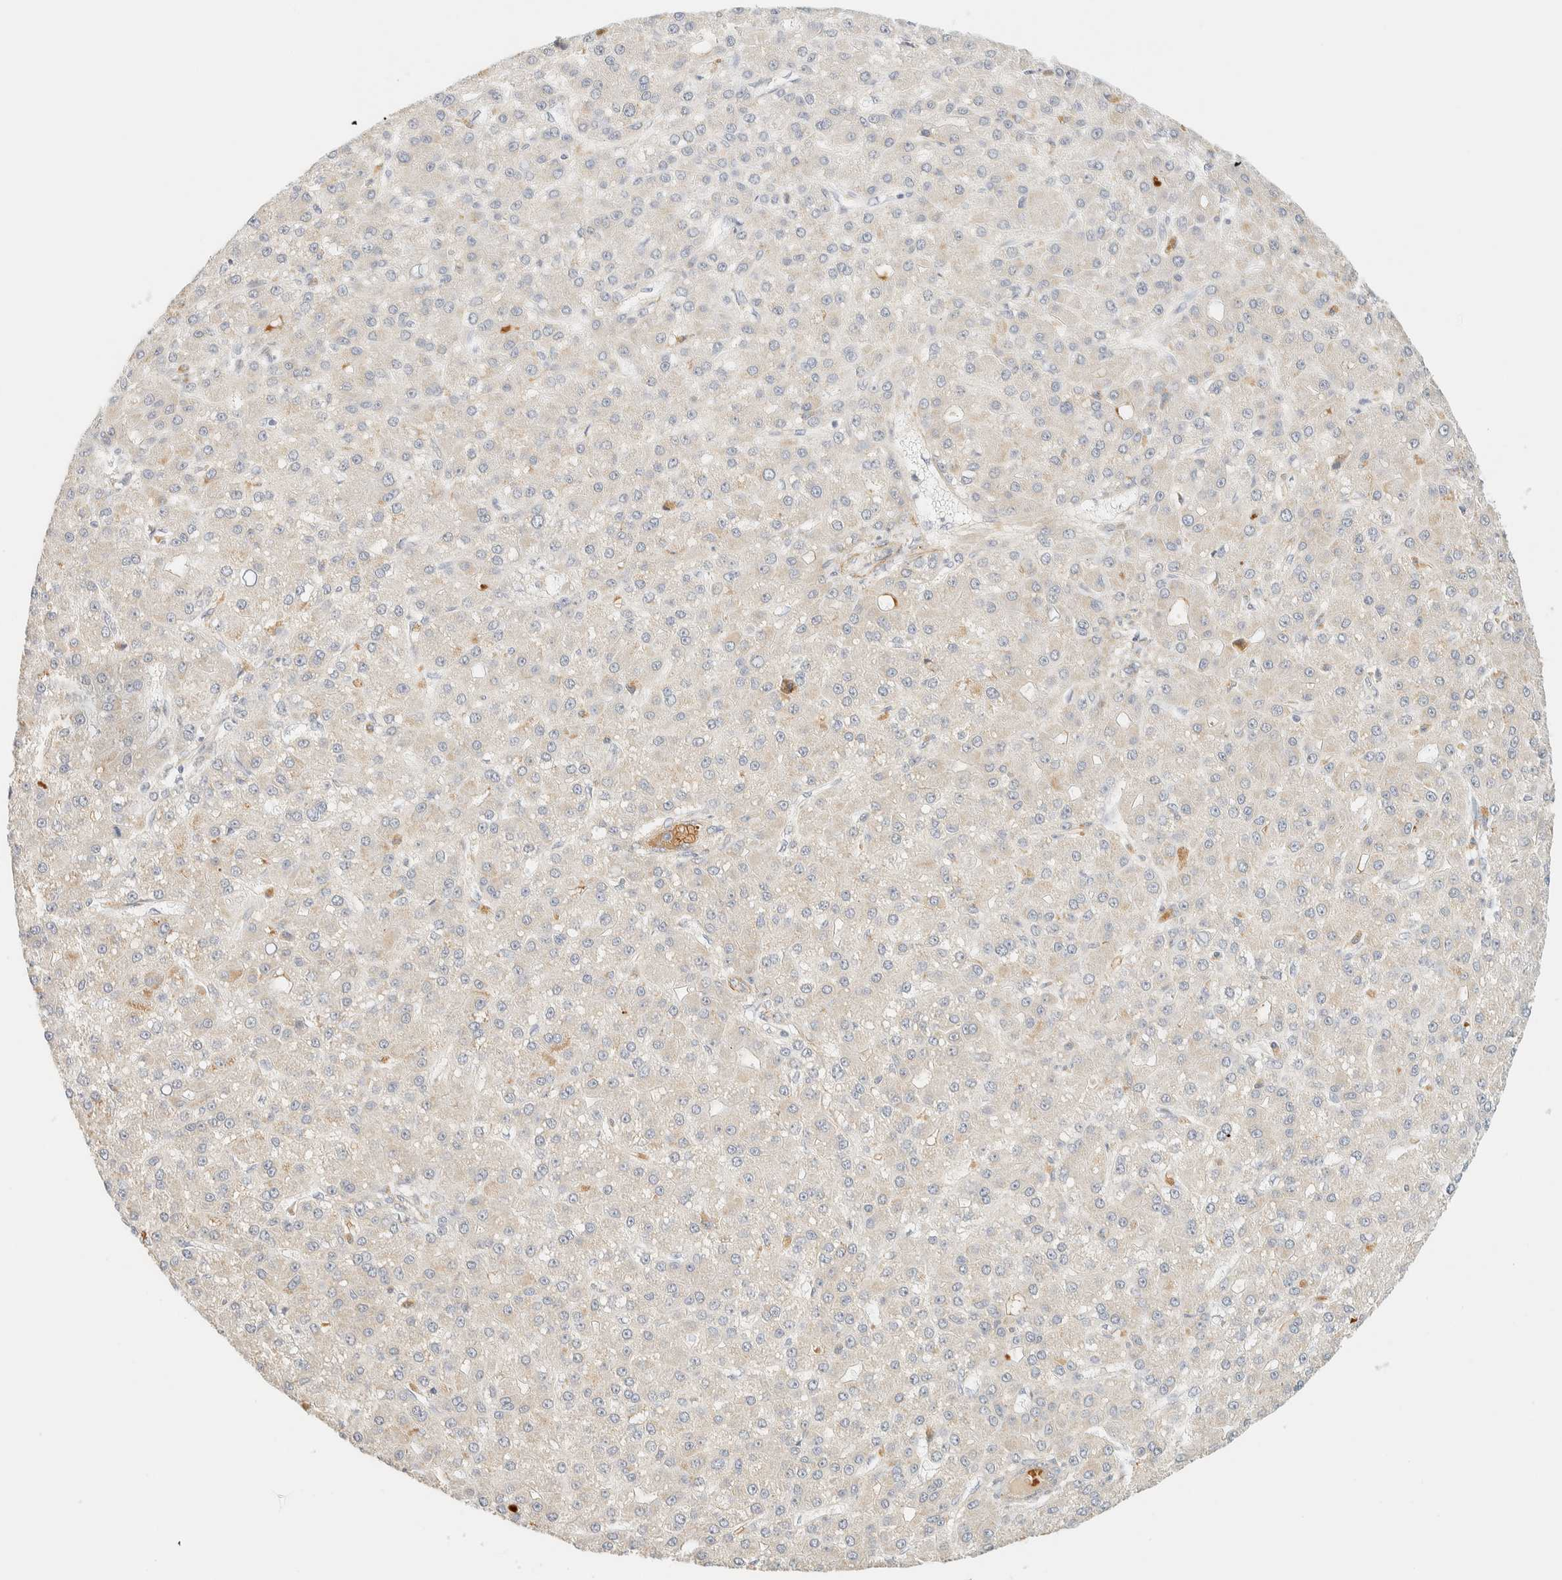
{"staining": {"intensity": "negative", "quantity": "none", "location": "none"}, "tissue": "liver cancer", "cell_type": "Tumor cells", "image_type": "cancer", "snomed": [{"axis": "morphology", "description": "Carcinoma, Hepatocellular, NOS"}, {"axis": "topography", "description": "Liver"}], "caption": "A high-resolution image shows immunohistochemistry (IHC) staining of liver hepatocellular carcinoma, which demonstrates no significant positivity in tumor cells.", "gene": "TNK1", "patient": {"sex": "male", "age": 67}}